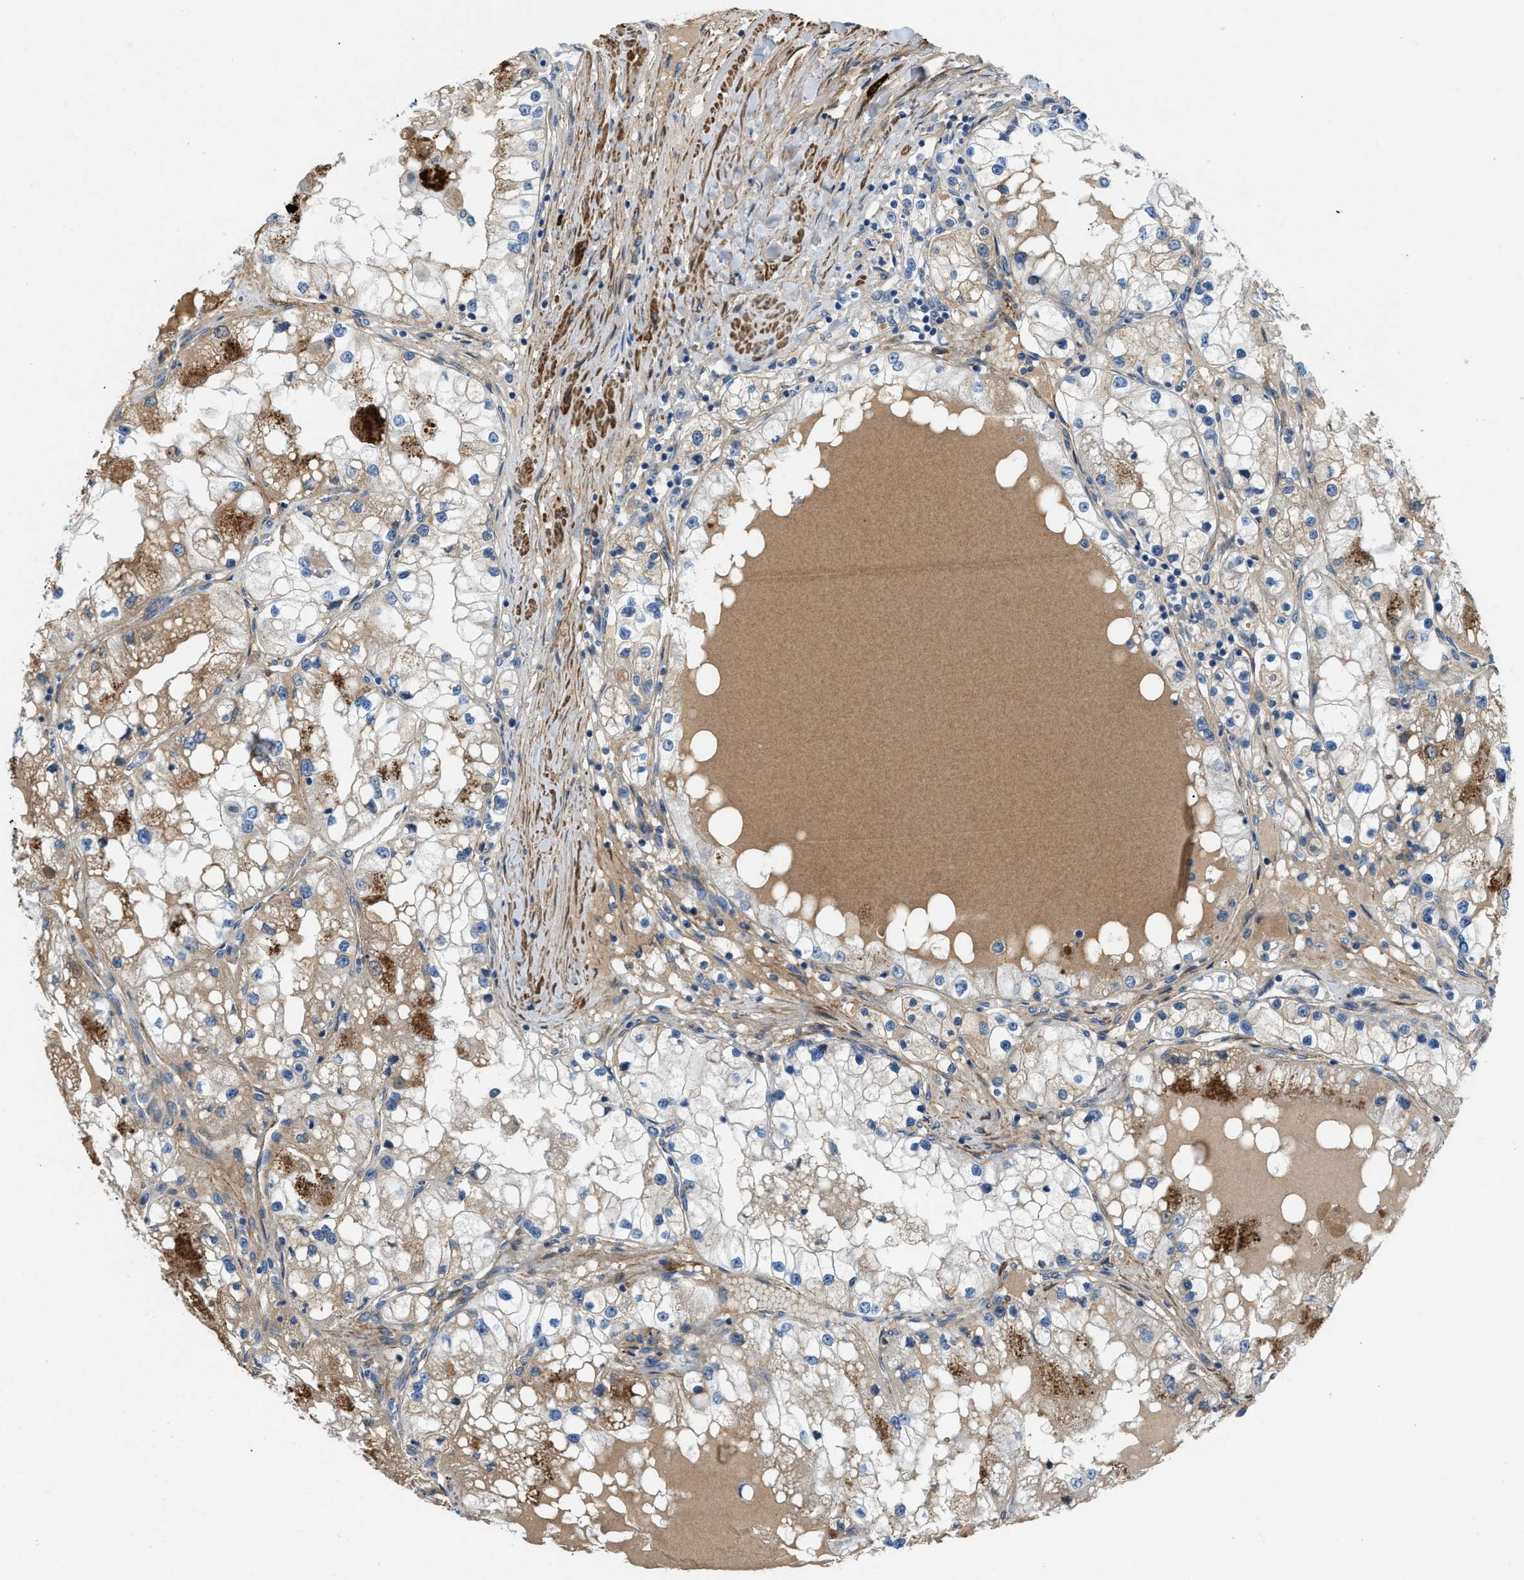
{"staining": {"intensity": "moderate", "quantity": "<25%", "location": "cytoplasmic/membranous"}, "tissue": "renal cancer", "cell_type": "Tumor cells", "image_type": "cancer", "snomed": [{"axis": "morphology", "description": "Adenocarcinoma, NOS"}, {"axis": "topography", "description": "Kidney"}], "caption": "The immunohistochemical stain highlights moderate cytoplasmic/membranous staining in tumor cells of renal cancer tissue. Ihc stains the protein of interest in brown and the nuclei are stained blue.", "gene": "BMPR1A", "patient": {"sex": "male", "age": 68}}